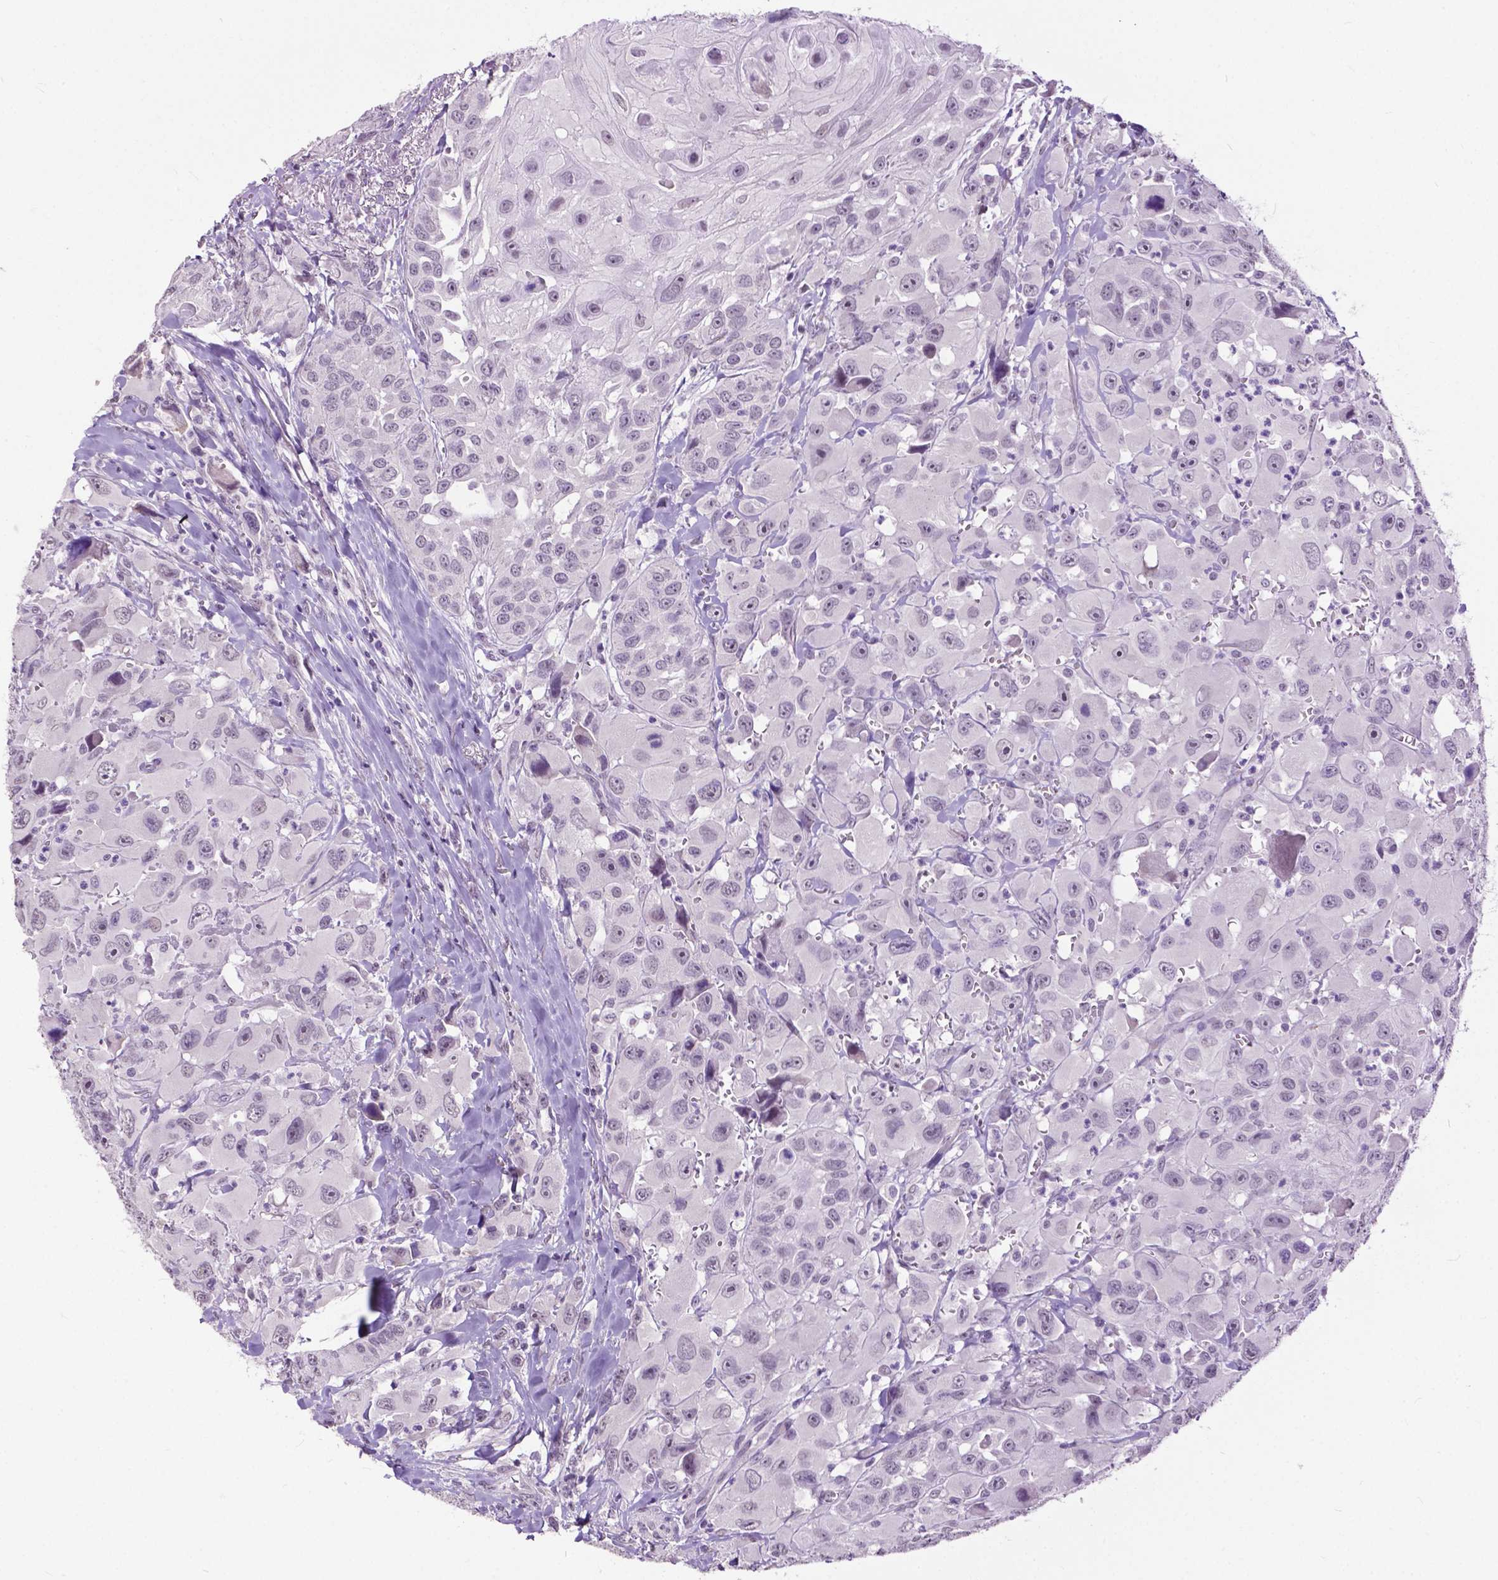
{"staining": {"intensity": "negative", "quantity": "none", "location": "none"}, "tissue": "head and neck cancer", "cell_type": "Tumor cells", "image_type": "cancer", "snomed": [{"axis": "morphology", "description": "Squamous cell carcinoma, NOS"}, {"axis": "morphology", "description": "Squamous cell carcinoma, metastatic, NOS"}, {"axis": "topography", "description": "Oral tissue"}, {"axis": "topography", "description": "Head-Neck"}], "caption": "Immunohistochemistry image of neoplastic tissue: head and neck cancer (metastatic squamous cell carcinoma) stained with DAB (3,3'-diaminobenzidine) demonstrates no significant protein positivity in tumor cells. The staining was performed using DAB (3,3'-diaminobenzidine) to visualize the protein expression in brown, while the nuclei were stained in blue with hematoxylin (Magnification: 20x).", "gene": "GPR37L1", "patient": {"sex": "female", "age": 85}}